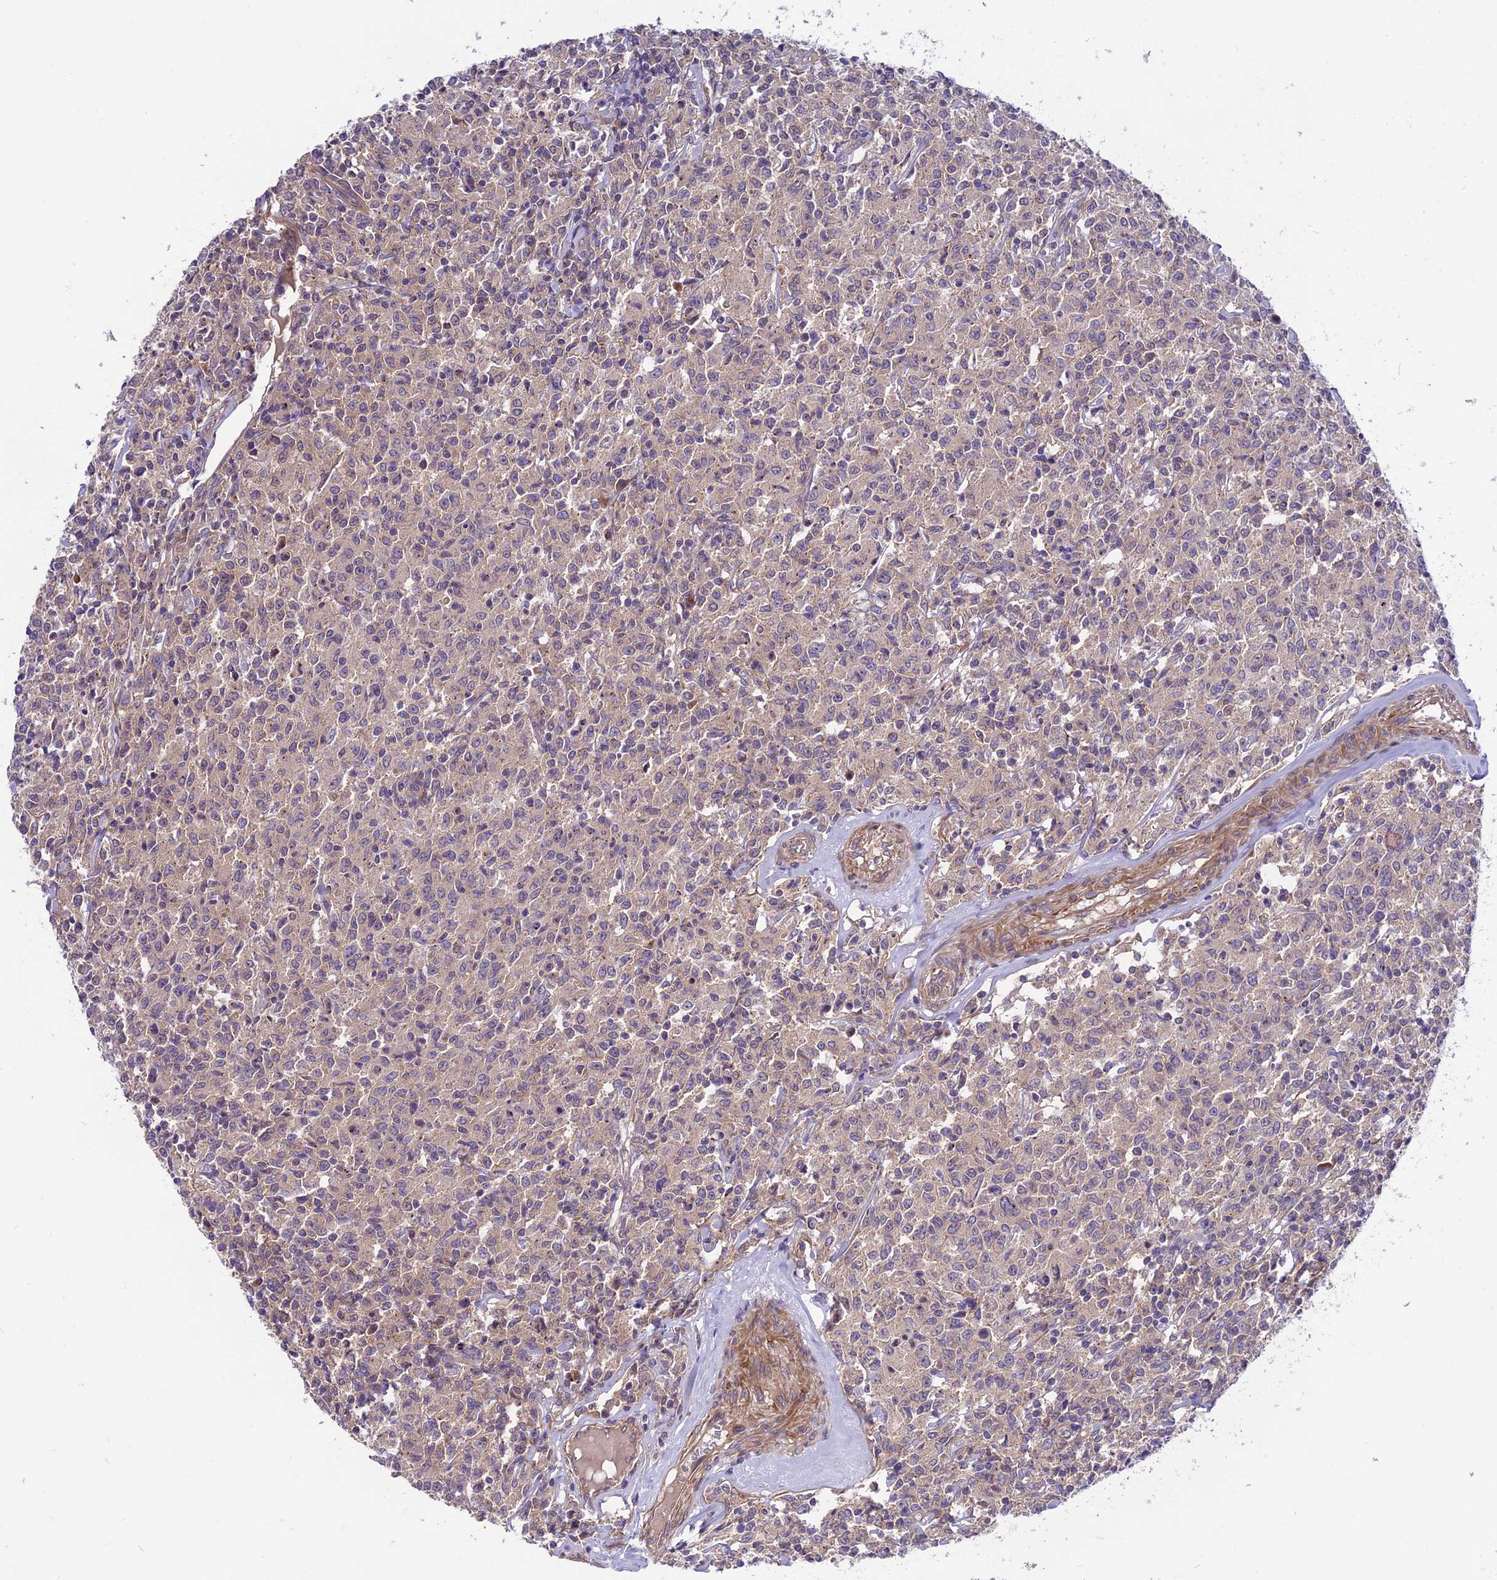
{"staining": {"intensity": "negative", "quantity": "none", "location": "none"}, "tissue": "lymphoma", "cell_type": "Tumor cells", "image_type": "cancer", "snomed": [{"axis": "morphology", "description": "Malignant lymphoma, non-Hodgkin's type, Low grade"}, {"axis": "topography", "description": "Small intestine"}], "caption": "Malignant lymphoma, non-Hodgkin's type (low-grade) was stained to show a protein in brown. There is no significant staining in tumor cells.", "gene": "COG8", "patient": {"sex": "female", "age": 59}}